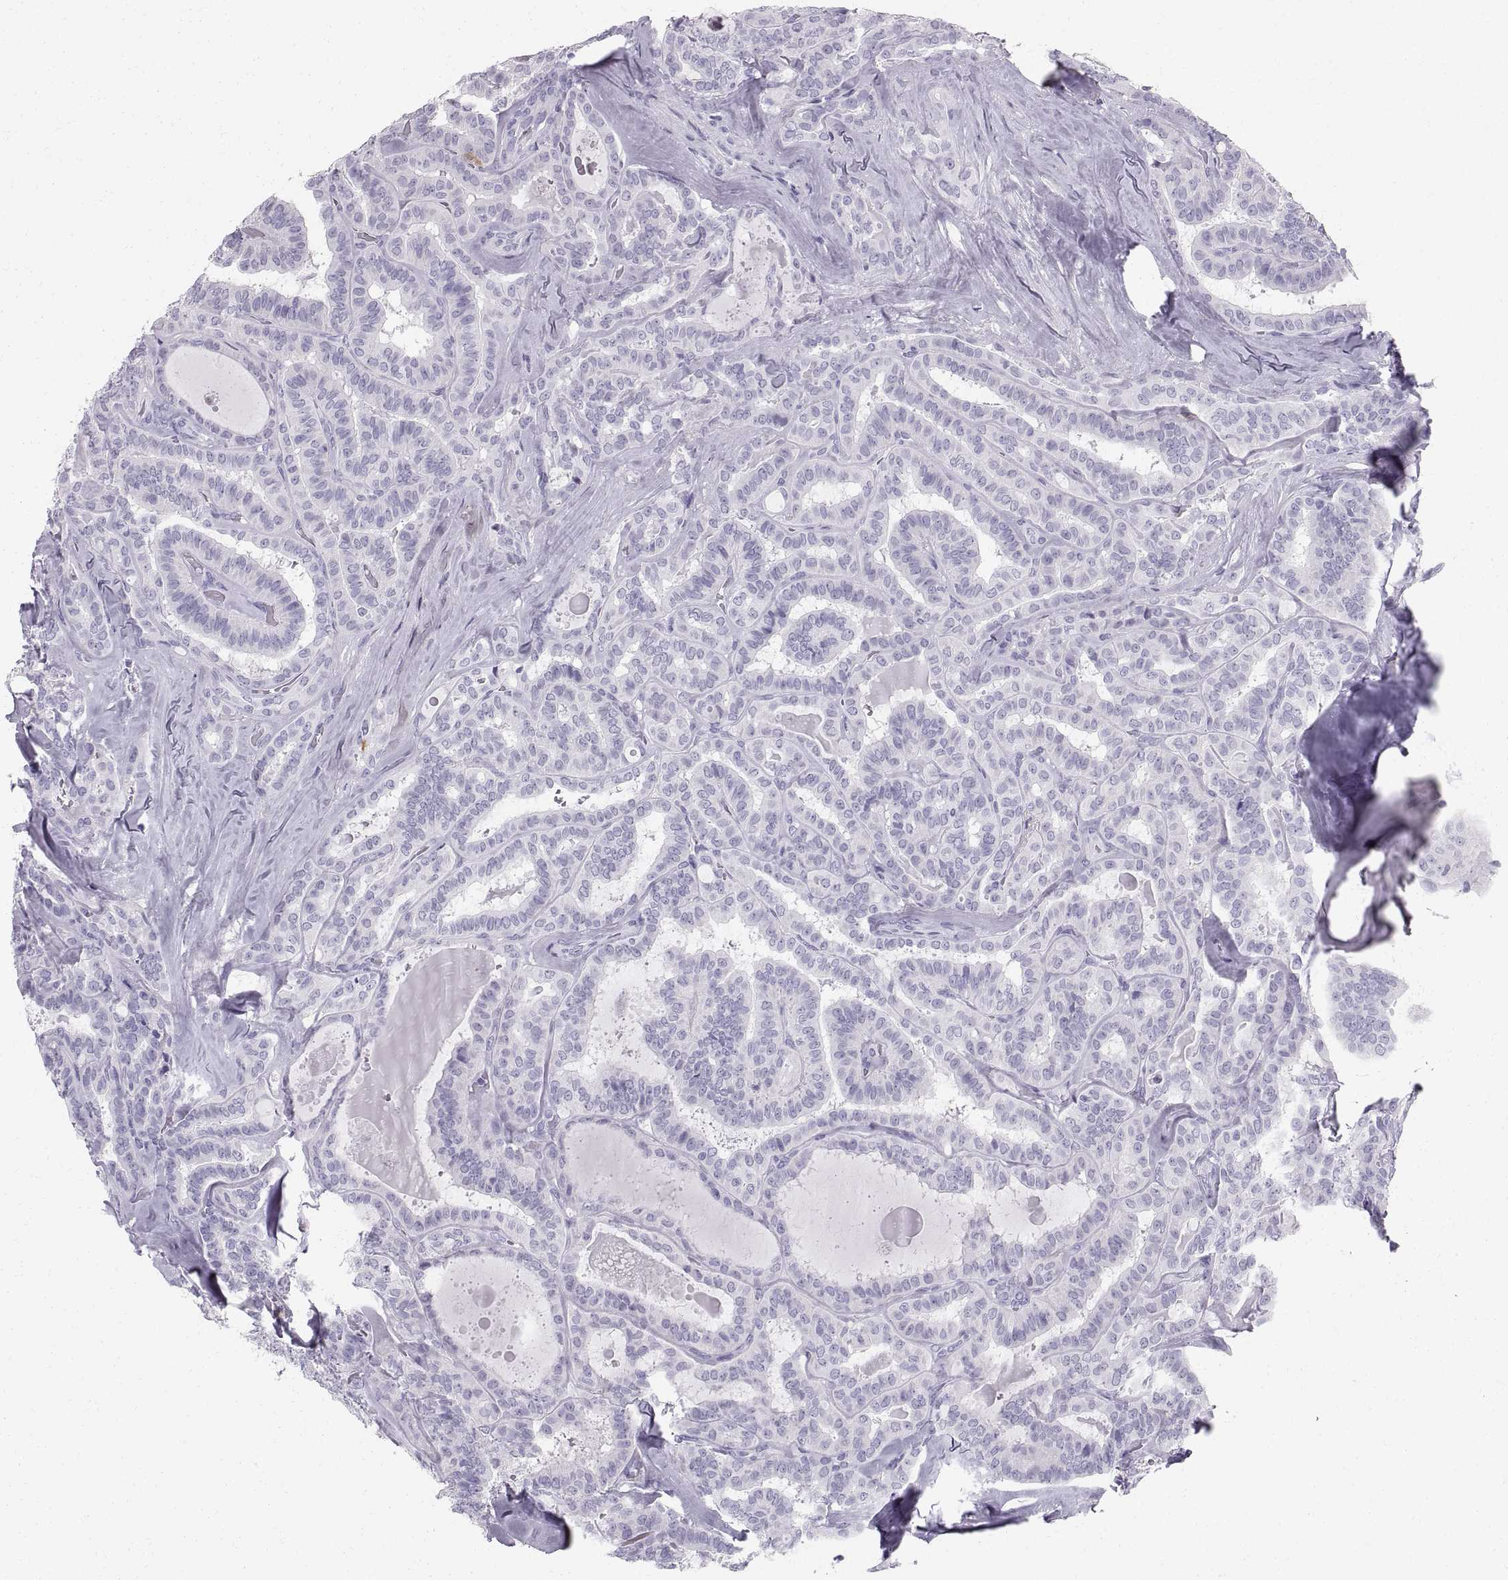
{"staining": {"intensity": "negative", "quantity": "none", "location": "none"}, "tissue": "thyroid cancer", "cell_type": "Tumor cells", "image_type": "cancer", "snomed": [{"axis": "morphology", "description": "Papillary adenocarcinoma, NOS"}, {"axis": "topography", "description": "Thyroid gland"}], "caption": "The histopathology image reveals no staining of tumor cells in thyroid cancer (papillary adenocarcinoma).", "gene": "SLC22A6", "patient": {"sex": "female", "age": 39}}